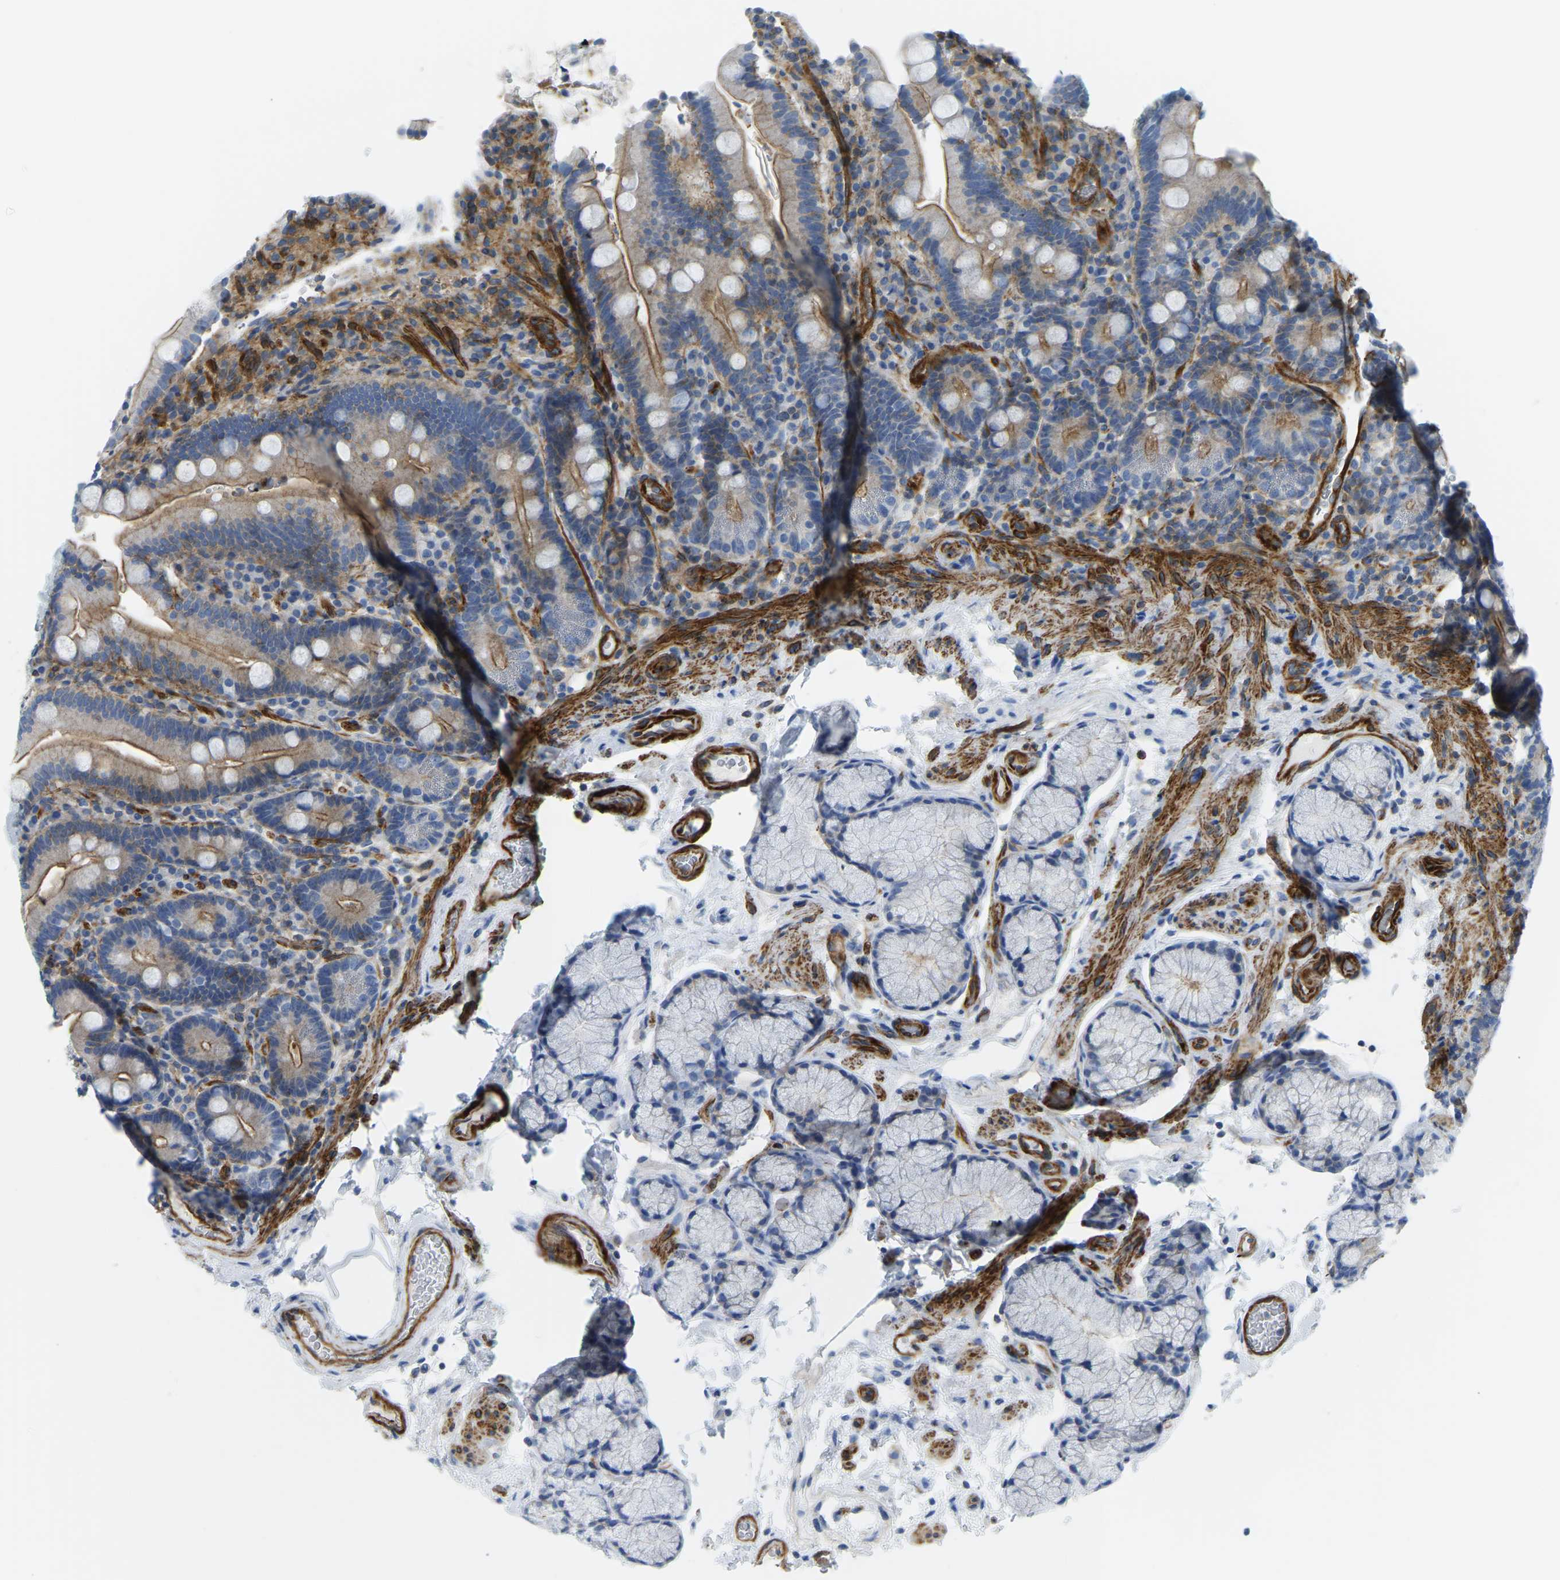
{"staining": {"intensity": "moderate", "quantity": "25%-75%", "location": "cytoplasmic/membranous"}, "tissue": "duodenum", "cell_type": "Glandular cells", "image_type": "normal", "snomed": [{"axis": "morphology", "description": "Normal tissue, NOS"}, {"axis": "topography", "description": "Small intestine, NOS"}], "caption": "Duodenum stained for a protein (brown) shows moderate cytoplasmic/membranous positive staining in about 25%-75% of glandular cells.", "gene": "MYL3", "patient": {"sex": "female", "age": 71}}